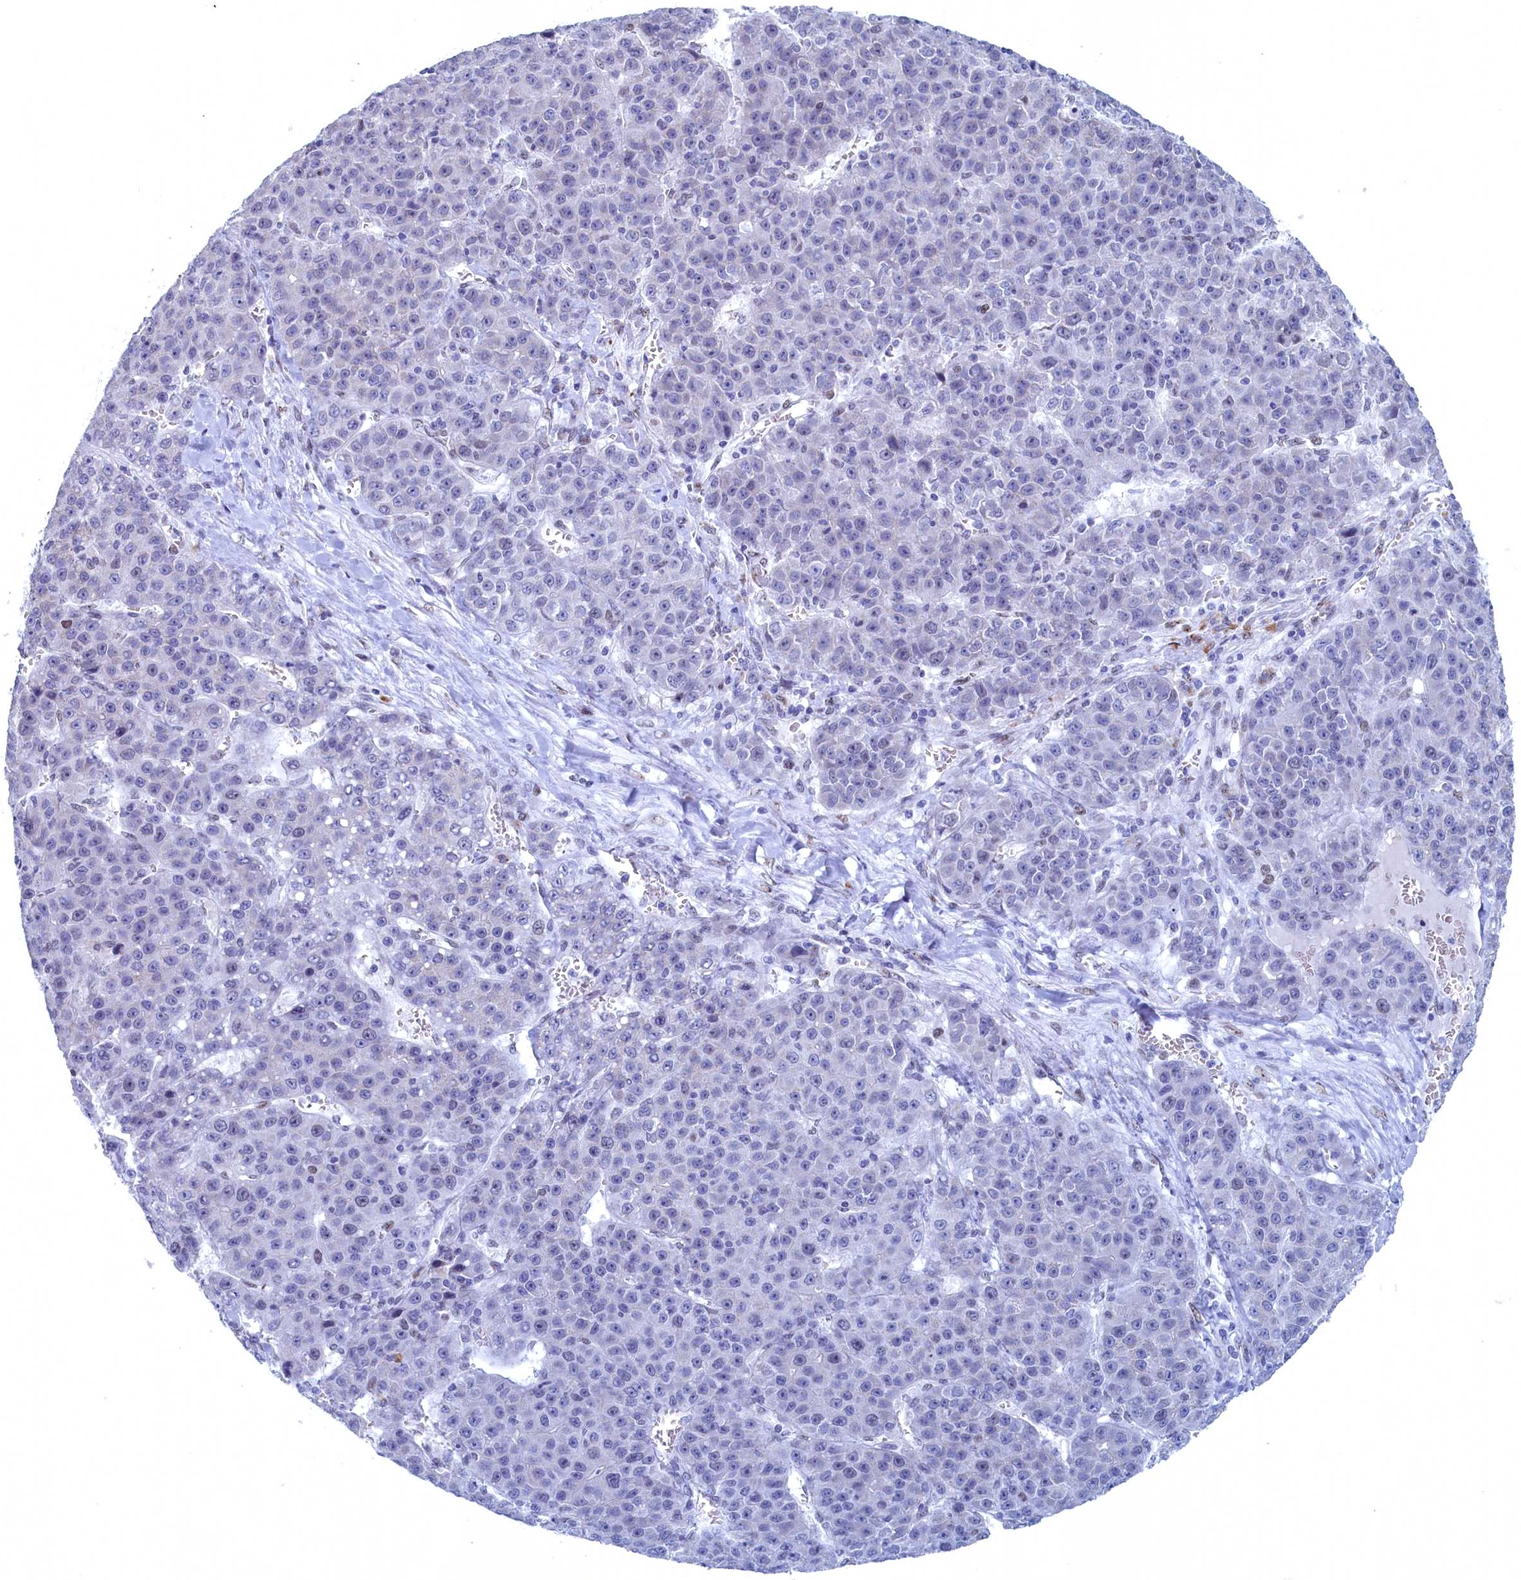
{"staining": {"intensity": "negative", "quantity": "none", "location": "none"}, "tissue": "liver cancer", "cell_type": "Tumor cells", "image_type": "cancer", "snomed": [{"axis": "morphology", "description": "Carcinoma, Hepatocellular, NOS"}, {"axis": "topography", "description": "Liver"}], "caption": "This is an immunohistochemistry image of liver hepatocellular carcinoma. There is no expression in tumor cells.", "gene": "WDR76", "patient": {"sex": "female", "age": 53}}